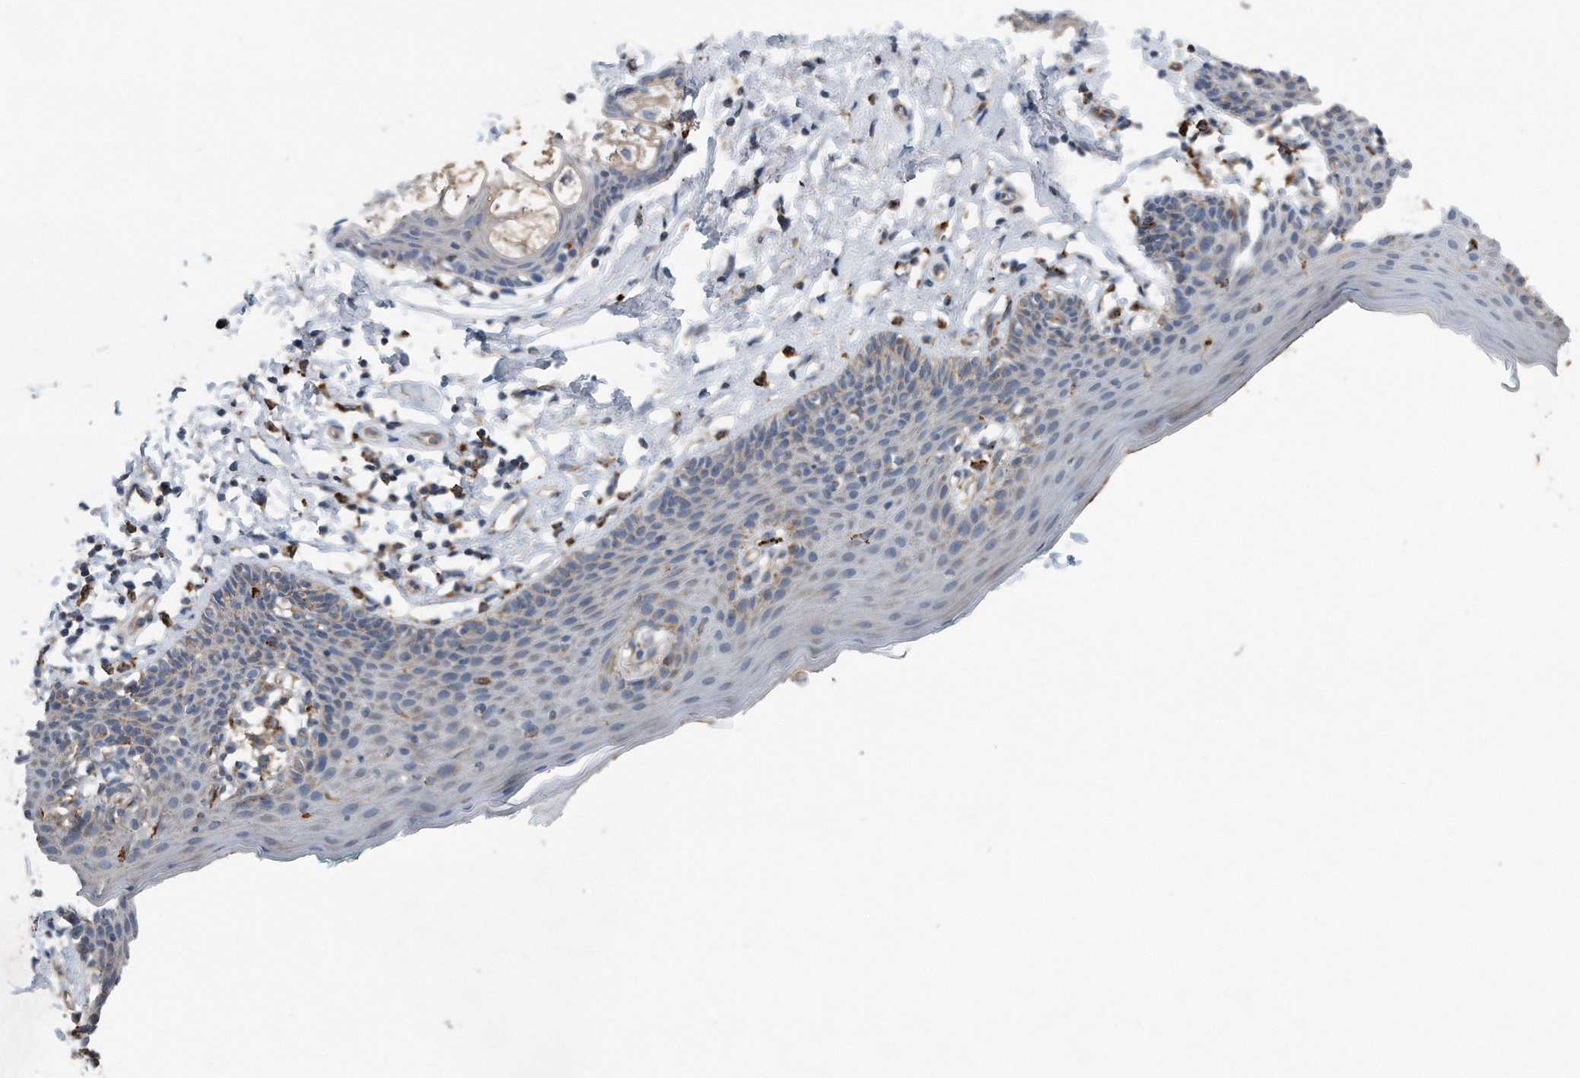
{"staining": {"intensity": "moderate", "quantity": "<25%", "location": "cytoplasmic/membranous"}, "tissue": "skin", "cell_type": "Epidermal cells", "image_type": "normal", "snomed": [{"axis": "morphology", "description": "Normal tissue, NOS"}, {"axis": "topography", "description": "Vulva"}], "caption": "A brown stain labels moderate cytoplasmic/membranous staining of a protein in epidermal cells of unremarkable skin.", "gene": "ZNF772", "patient": {"sex": "female", "age": 66}}